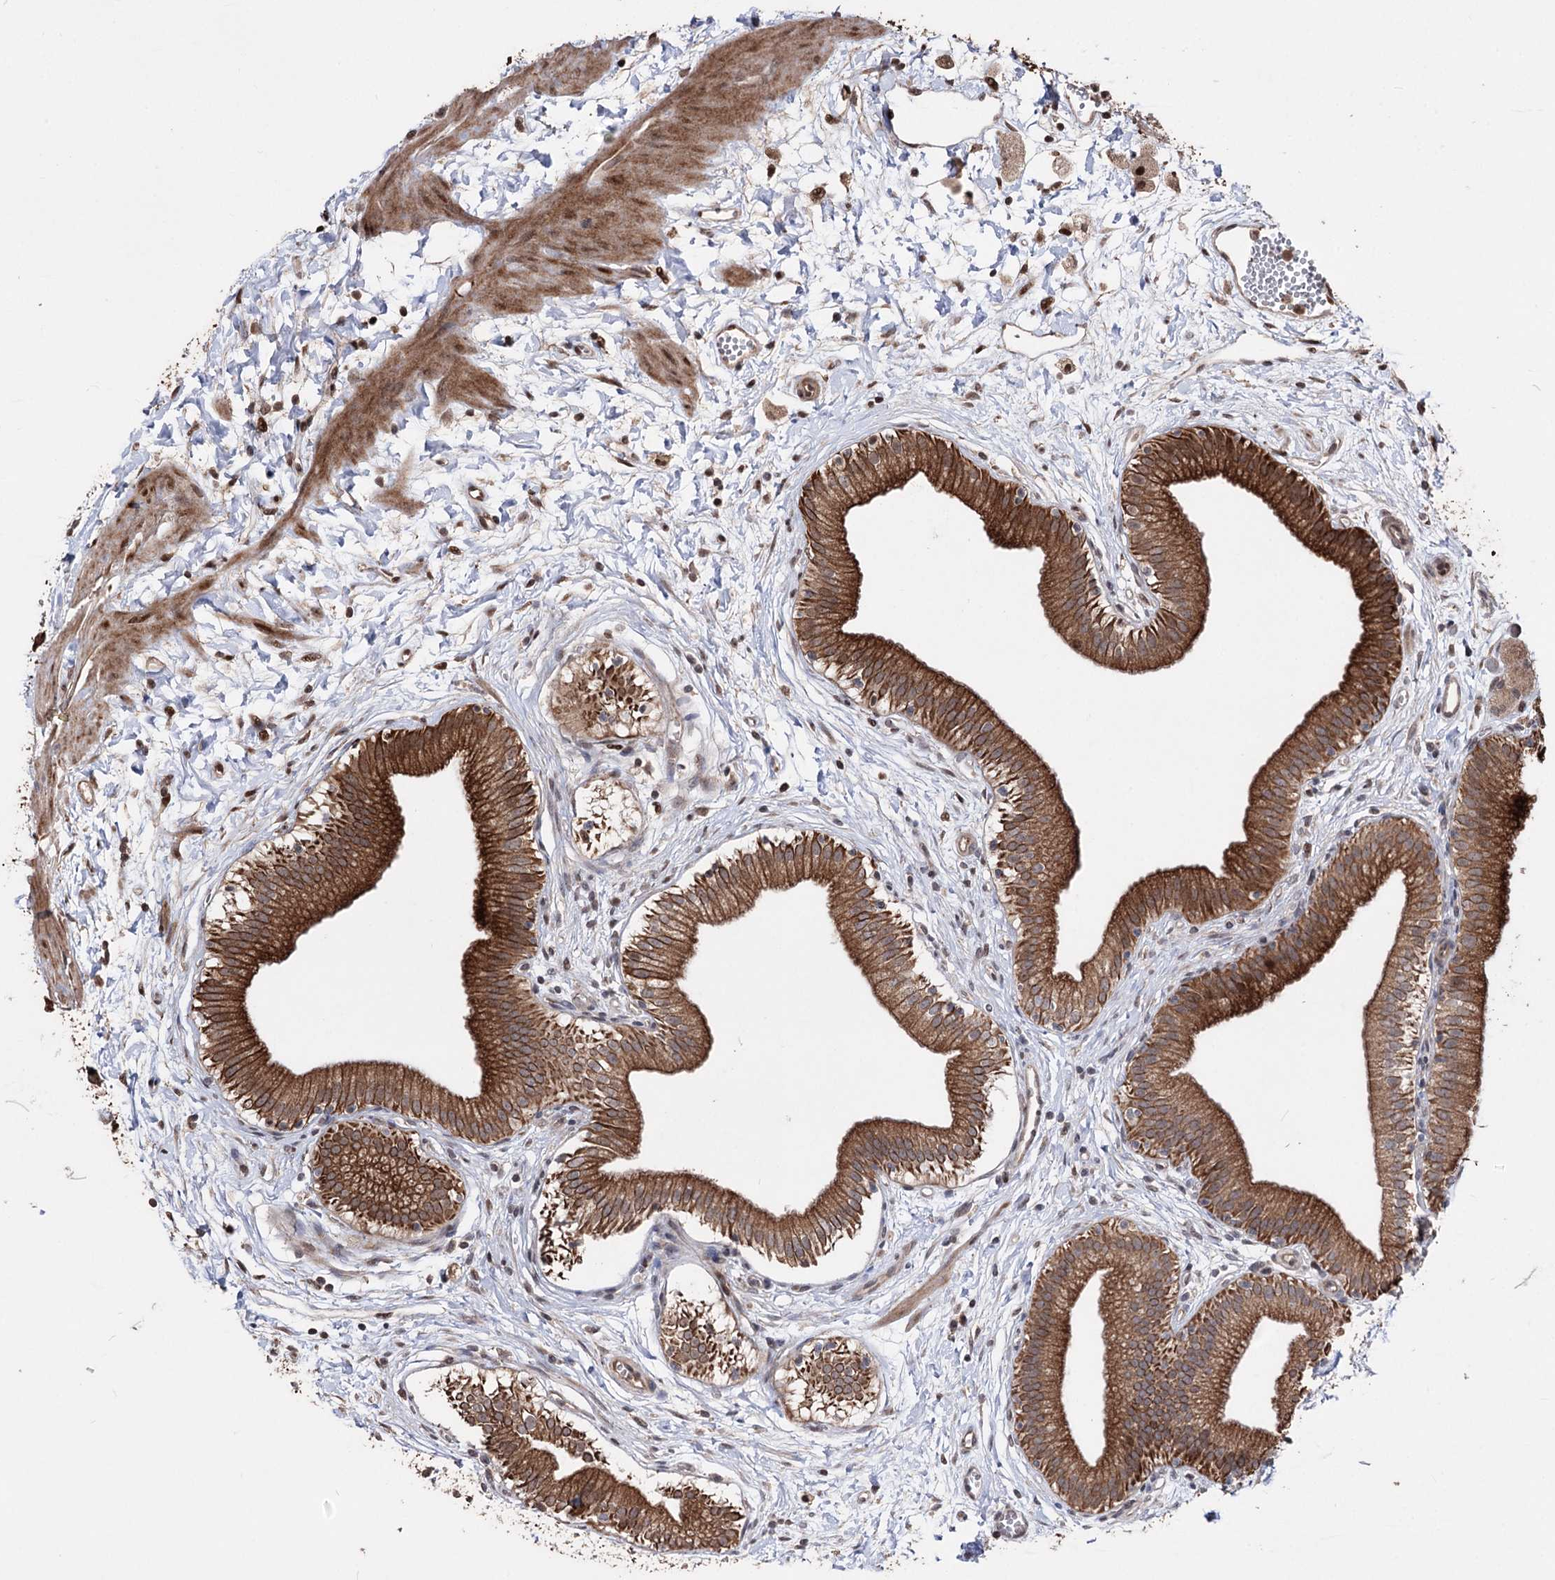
{"staining": {"intensity": "moderate", "quantity": ">75%", "location": "cytoplasmic/membranous"}, "tissue": "gallbladder", "cell_type": "Glandular cells", "image_type": "normal", "snomed": [{"axis": "morphology", "description": "Normal tissue, NOS"}, {"axis": "topography", "description": "Gallbladder"}], "caption": "Gallbladder stained for a protein (brown) displays moderate cytoplasmic/membranous positive expression in about >75% of glandular cells.", "gene": "CPNE8", "patient": {"sex": "male", "age": 55}}